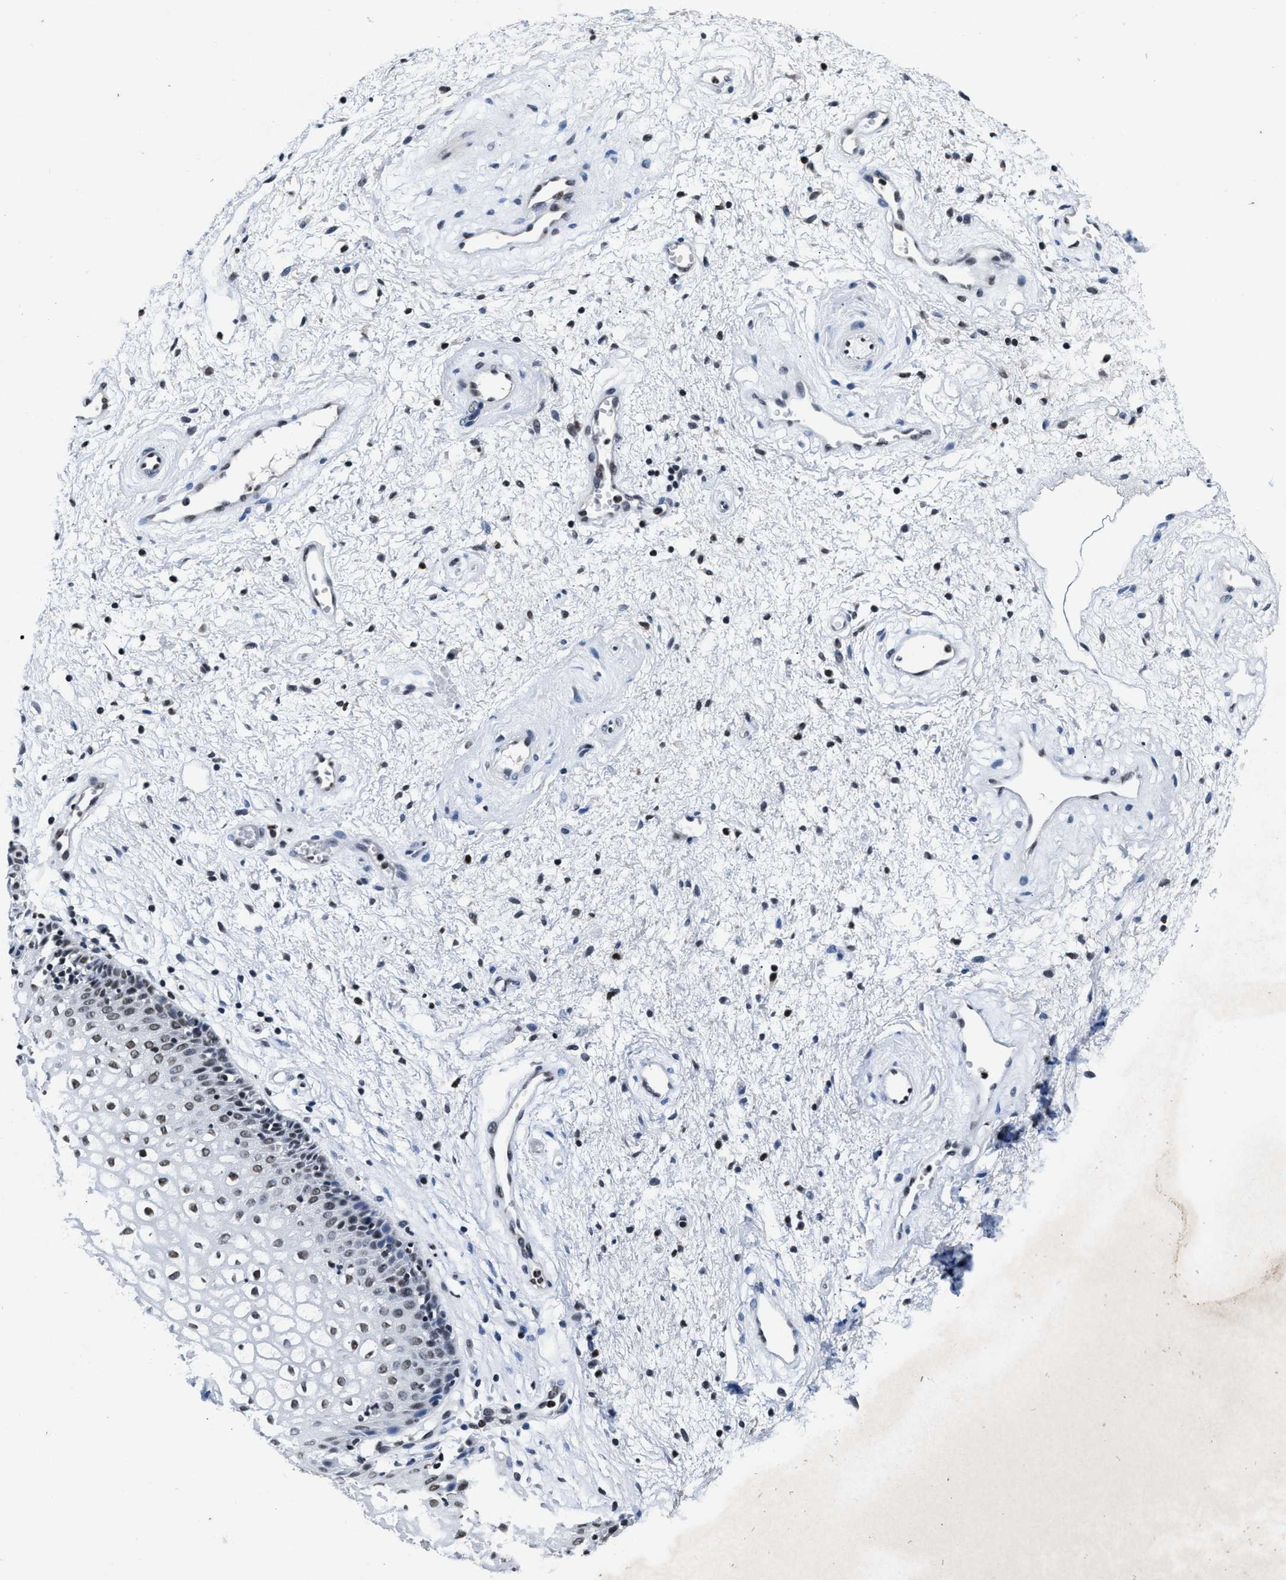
{"staining": {"intensity": "weak", "quantity": ">75%", "location": "nuclear"}, "tissue": "vagina", "cell_type": "Squamous epithelial cells", "image_type": "normal", "snomed": [{"axis": "morphology", "description": "Normal tissue, NOS"}, {"axis": "topography", "description": "Vagina"}], "caption": "Vagina stained with DAB (3,3'-diaminobenzidine) IHC displays low levels of weak nuclear staining in approximately >75% of squamous epithelial cells. Using DAB (3,3'-diaminobenzidine) (brown) and hematoxylin (blue) stains, captured at high magnification using brightfield microscopy.", "gene": "WDR81", "patient": {"sex": "female", "age": 34}}